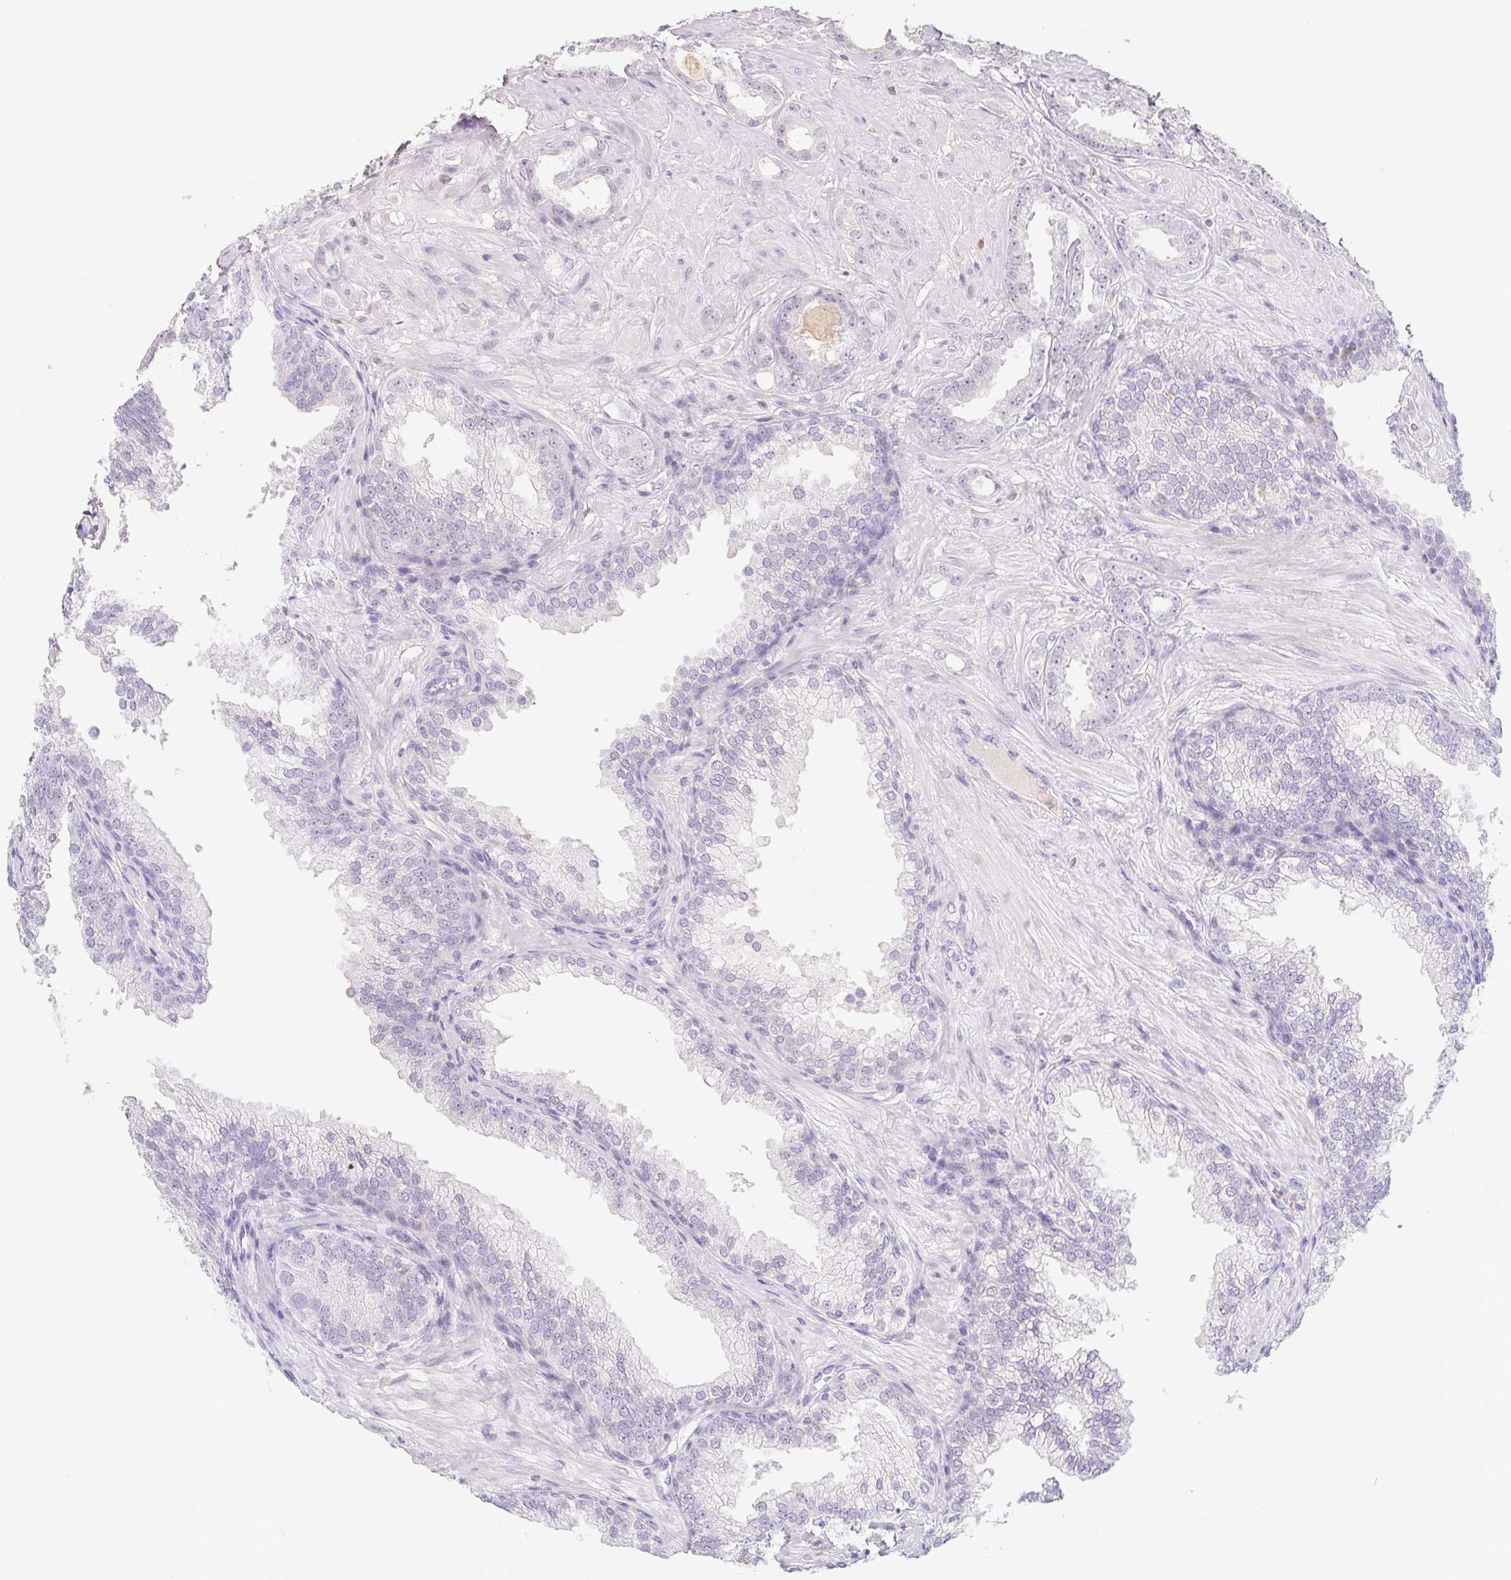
{"staining": {"intensity": "negative", "quantity": "none", "location": "none"}, "tissue": "prostate cancer", "cell_type": "Tumor cells", "image_type": "cancer", "snomed": [{"axis": "morphology", "description": "Adenocarcinoma, Low grade"}, {"axis": "topography", "description": "Prostate"}], "caption": "DAB (3,3'-diaminobenzidine) immunohistochemical staining of prostate adenocarcinoma (low-grade) shows no significant positivity in tumor cells.", "gene": "KIF26A", "patient": {"sex": "male", "age": 65}}